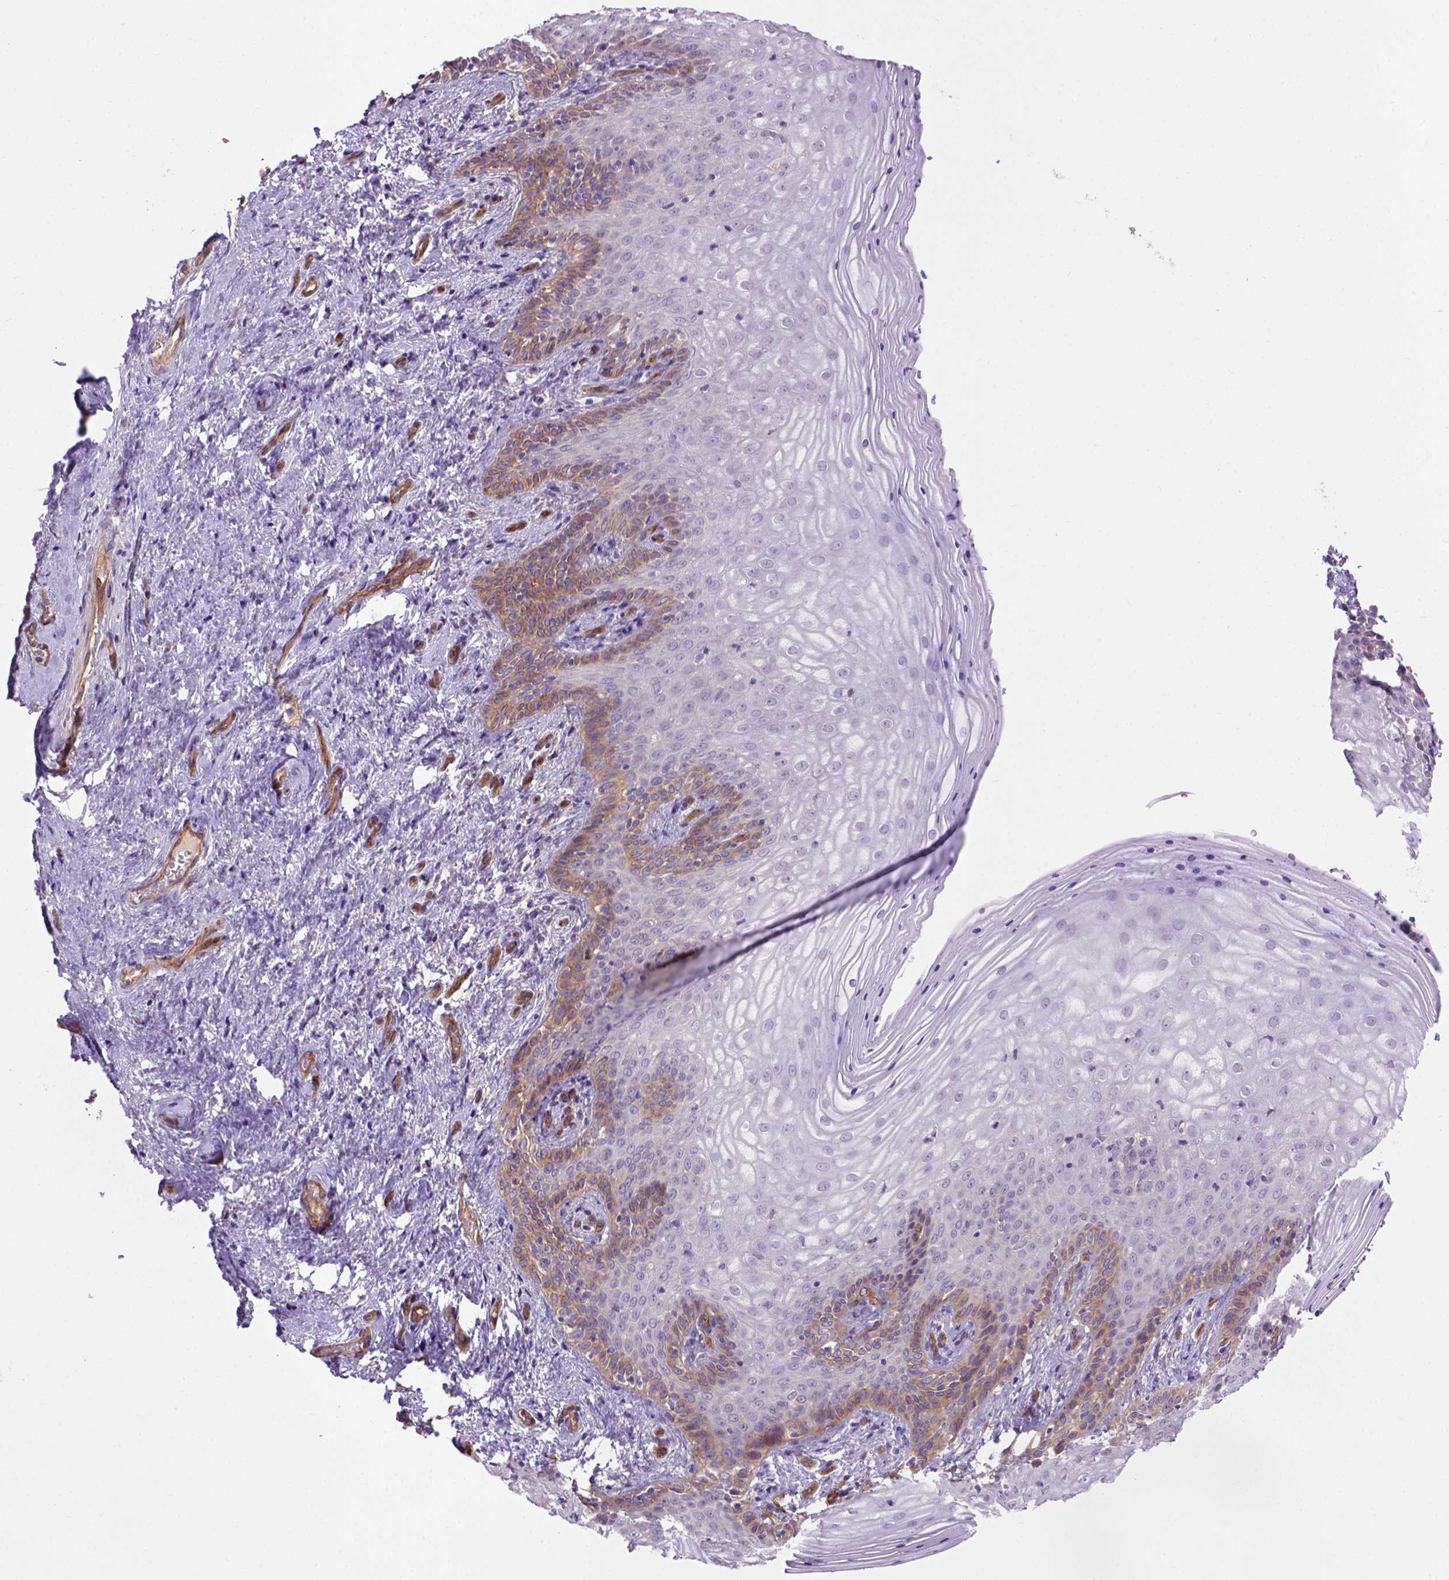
{"staining": {"intensity": "moderate", "quantity": "<25%", "location": "cytoplasmic/membranous"}, "tissue": "vagina", "cell_type": "Squamous epithelial cells", "image_type": "normal", "snomed": [{"axis": "morphology", "description": "Normal tissue, NOS"}, {"axis": "topography", "description": "Vagina"}], "caption": "The histopathology image demonstrates staining of benign vagina, revealing moderate cytoplasmic/membranous protein expression (brown color) within squamous epithelial cells. The staining is performed using DAB (3,3'-diaminobenzidine) brown chromogen to label protein expression. The nuclei are counter-stained blue using hematoxylin.", "gene": "CASKIN2", "patient": {"sex": "female", "age": 45}}